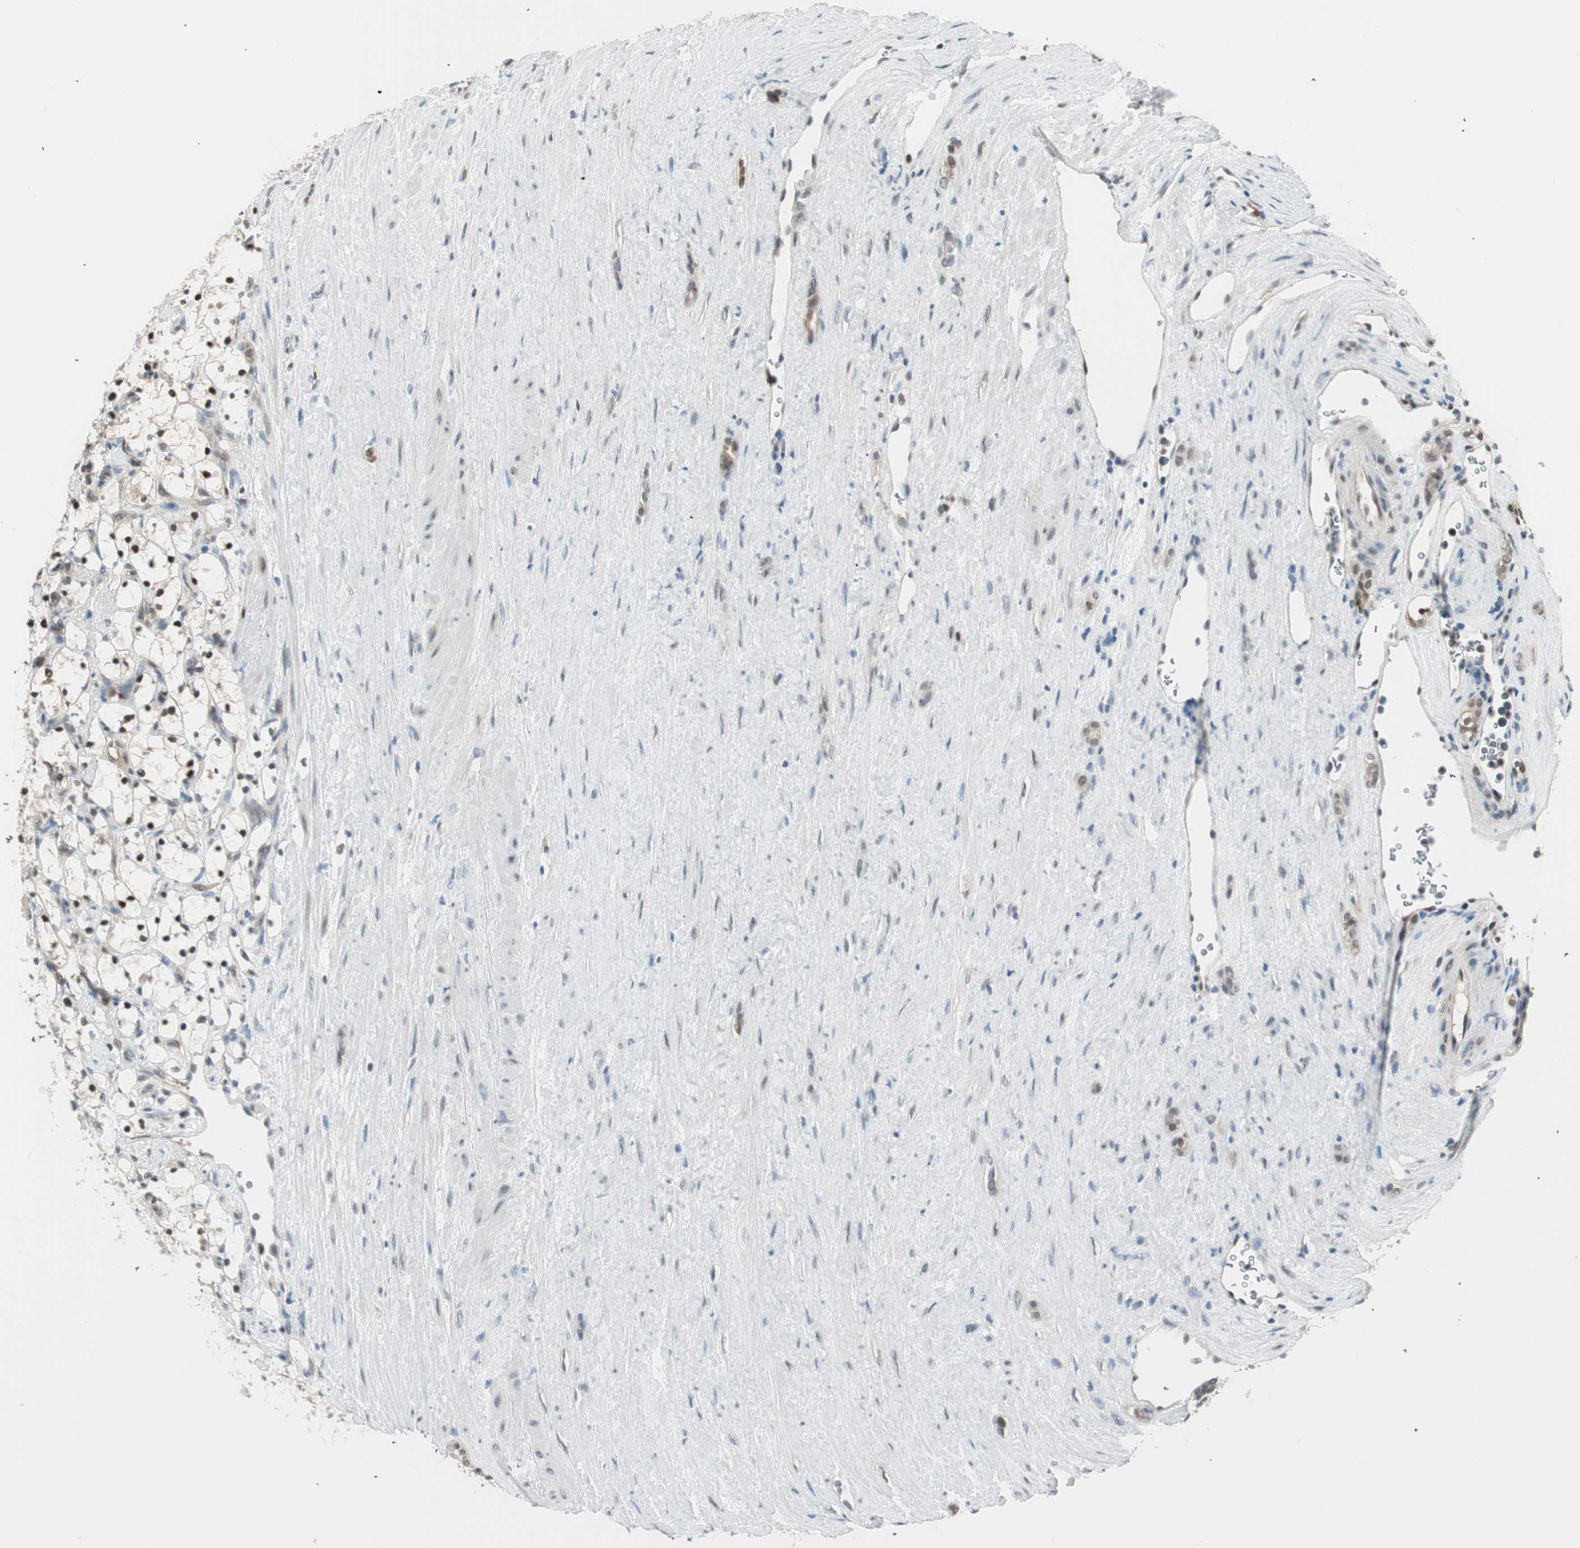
{"staining": {"intensity": "strong", "quantity": "25%-75%", "location": "nuclear"}, "tissue": "renal cancer", "cell_type": "Tumor cells", "image_type": "cancer", "snomed": [{"axis": "morphology", "description": "Adenocarcinoma, NOS"}, {"axis": "topography", "description": "Kidney"}], "caption": "Protein analysis of renal cancer tissue shows strong nuclear staining in approximately 25%-75% of tumor cells. The staining was performed using DAB (3,3'-diaminobenzidine), with brown indicating positive protein expression. Nuclei are stained blue with hematoxylin.", "gene": "LONP2", "patient": {"sex": "female", "age": 69}}